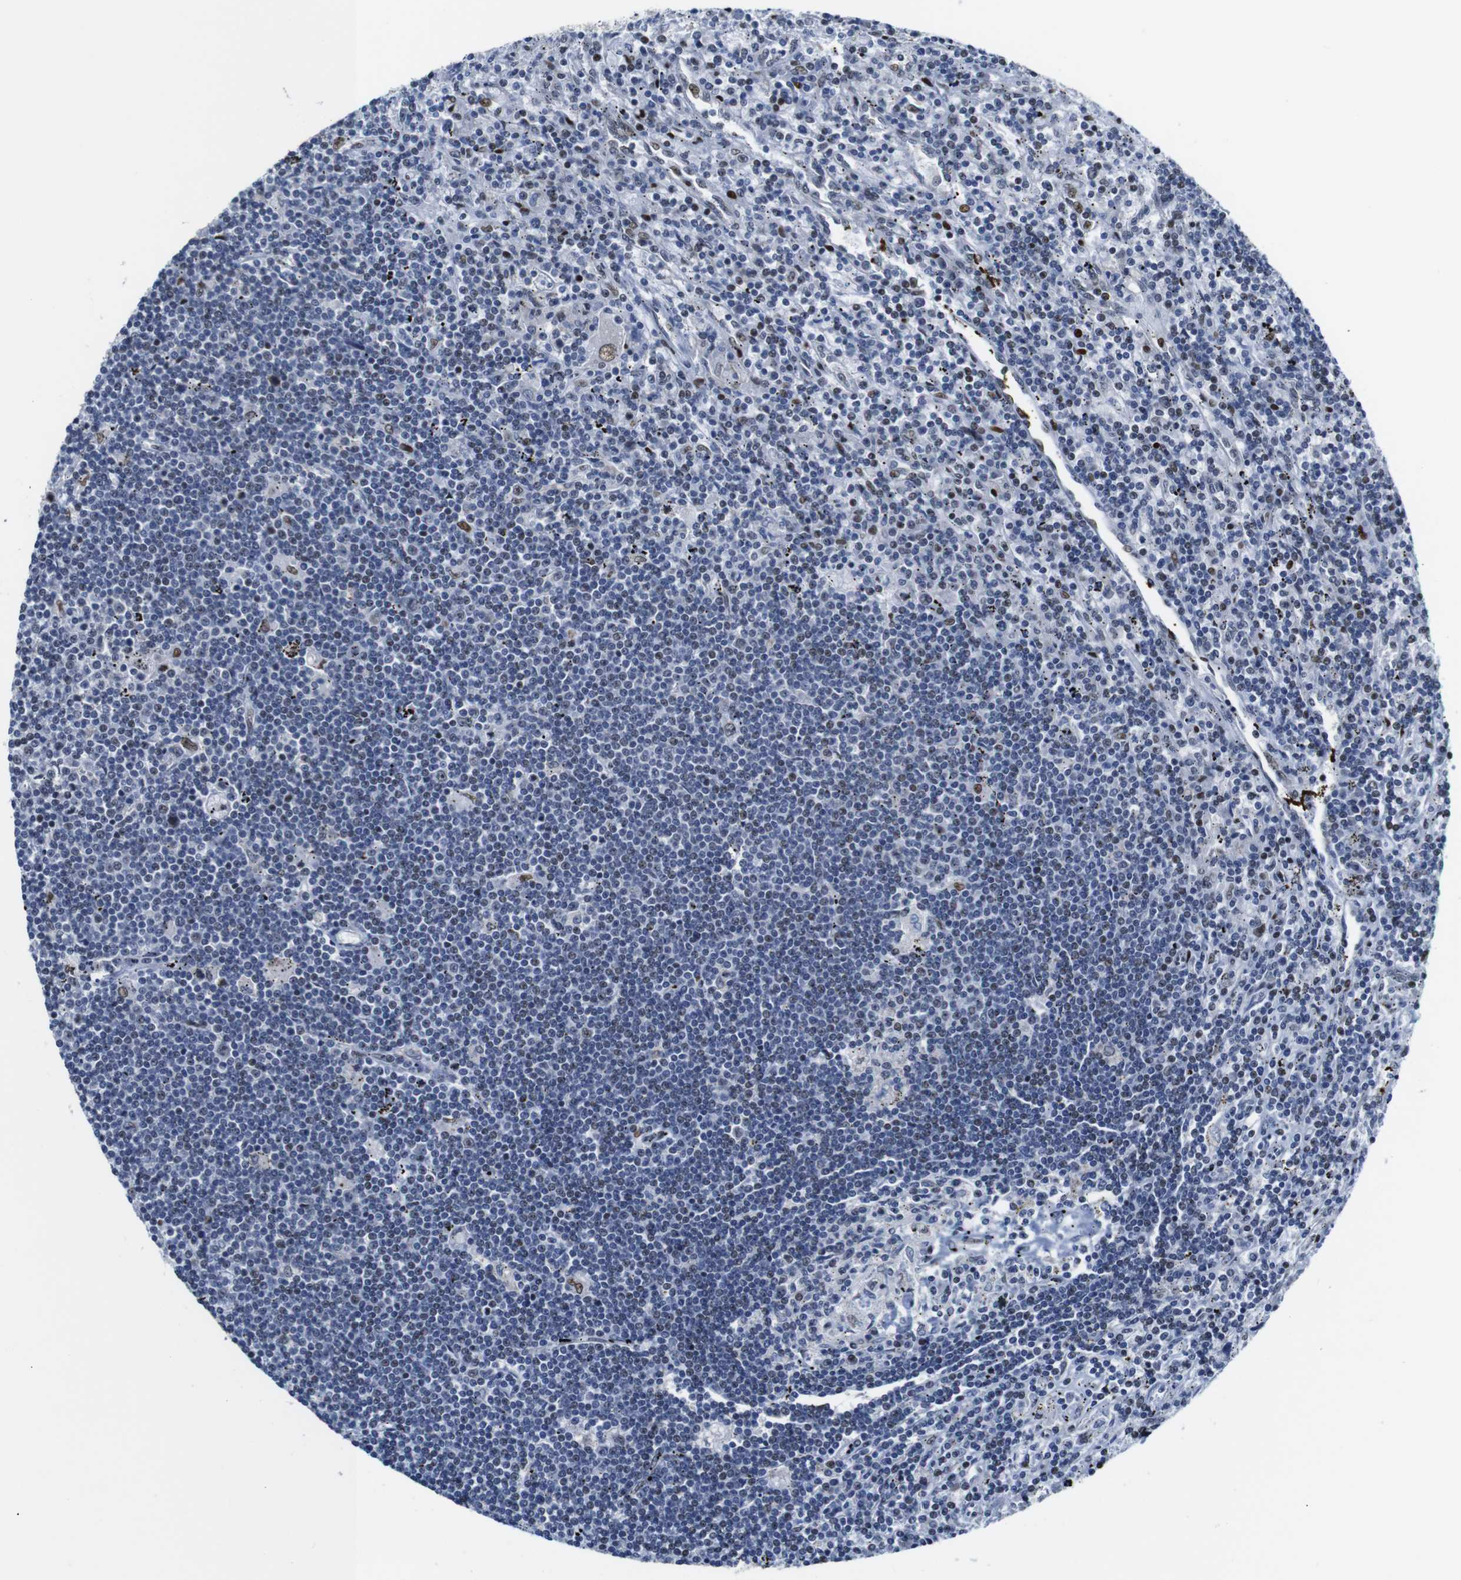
{"staining": {"intensity": "moderate", "quantity": "<25%", "location": "nuclear"}, "tissue": "lymphoma", "cell_type": "Tumor cells", "image_type": "cancer", "snomed": [{"axis": "morphology", "description": "Malignant lymphoma, non-Hodgkin's type, Low grade"}, {"axis": "topography", "description": "Spleen"}], "caption": "A micrograph showing moderate nuclear staining in about <25% of tumor cells in lymphoma, as visualized by brown immunohistochemical staining.", "gene": "GATA6", "patient": {"sex": "male", "age": 76}}